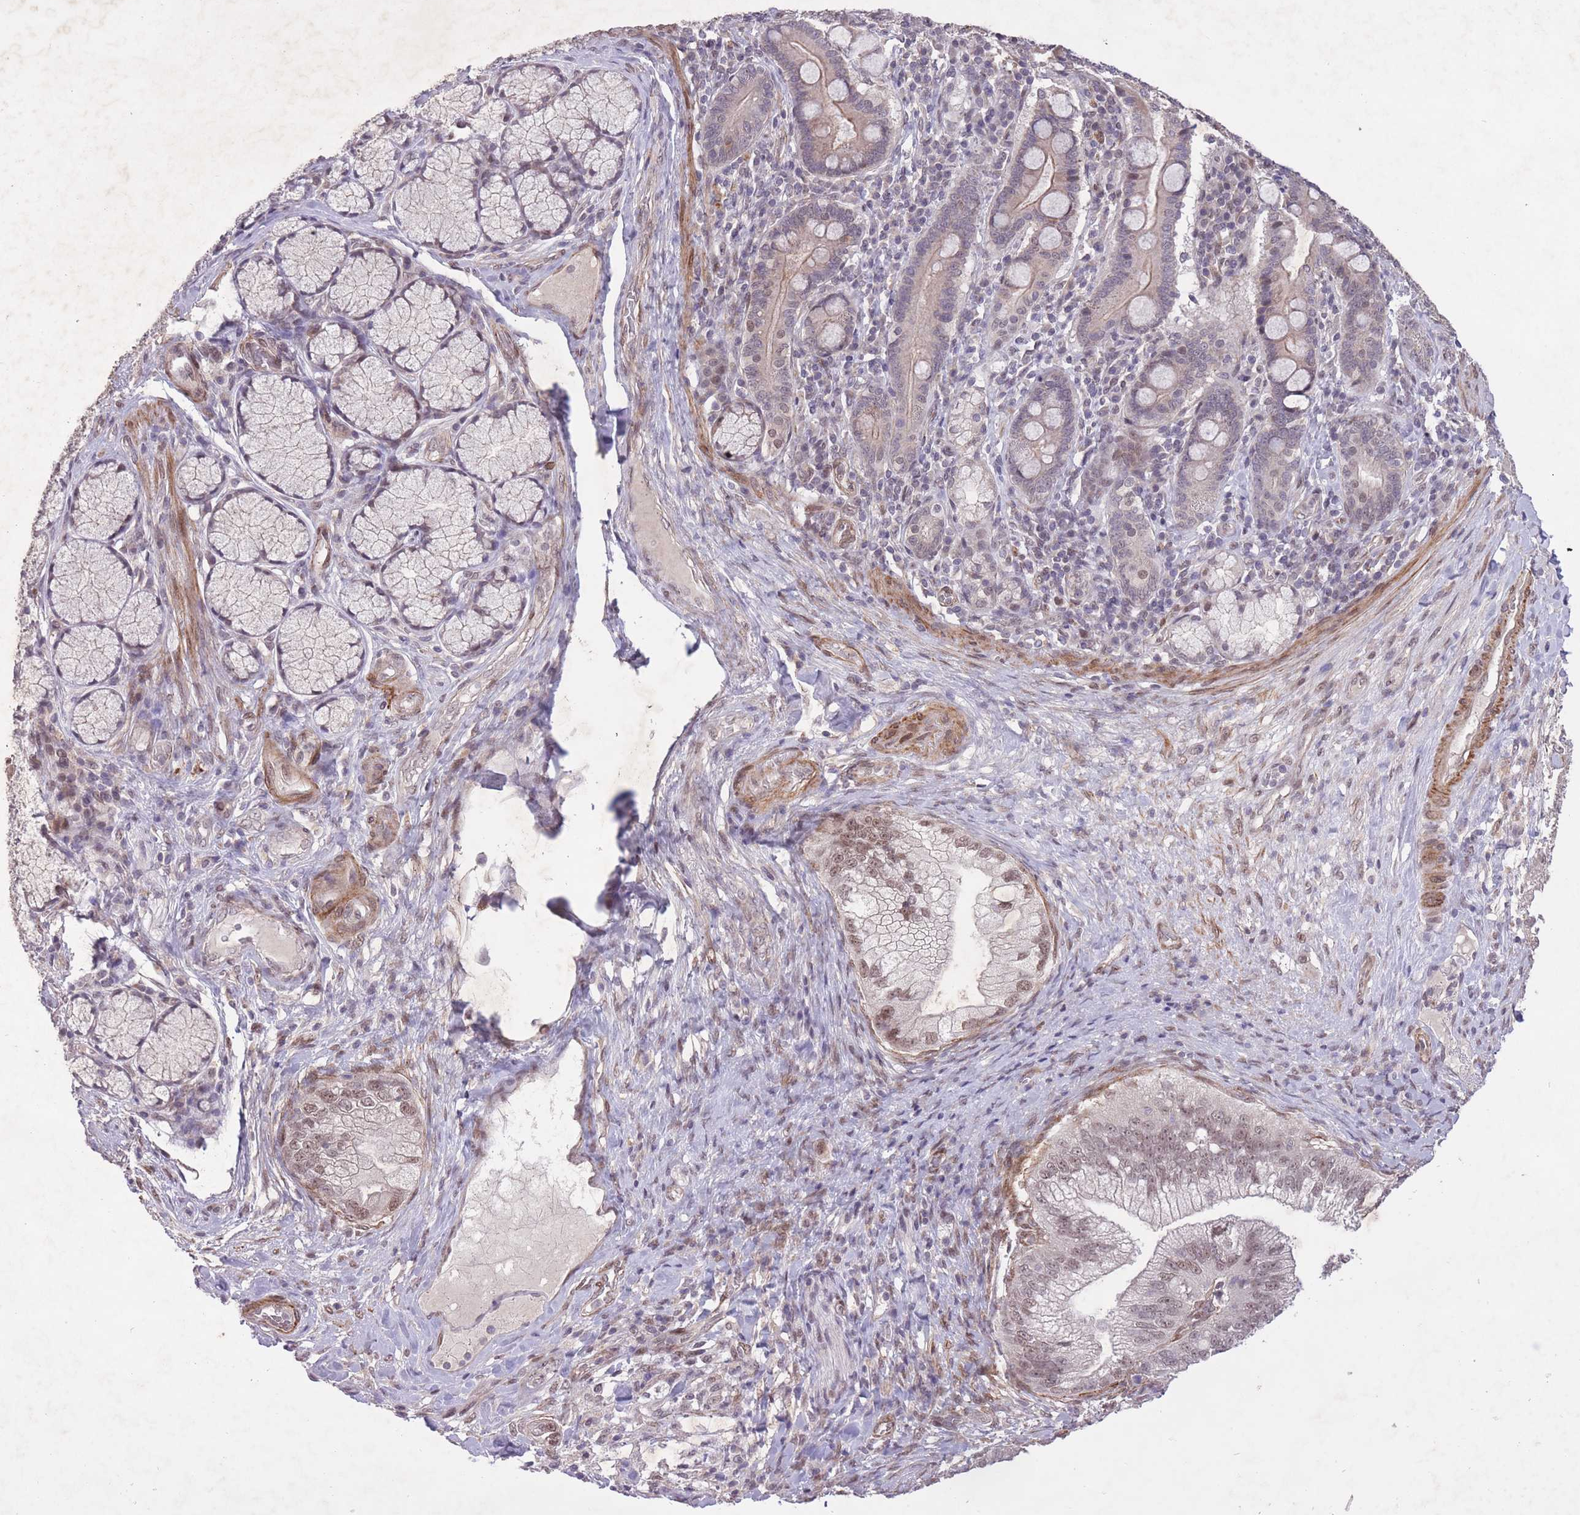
{"staining": {"intensity": "moderate", "quantity": "<25%", "location": "nuclear"}, "tissue": "pancreatic cancer", "cell_type": "Tumor cells", "image_type": "cancer", "snomed": [{"axis": "morphology", "description": "Adenocarcinoma, NOS"}, {"axis": "topography", "description": "Pancreas"}], "caption": "IHC (DAB) staining of human pancreatic cancer (adenocarcinoma) exhibits moderate nuclear protein positivity in approximately <25% of tumor cells.", "gene": "CBX6", "patient": {"sex": "male", "age": 70}}